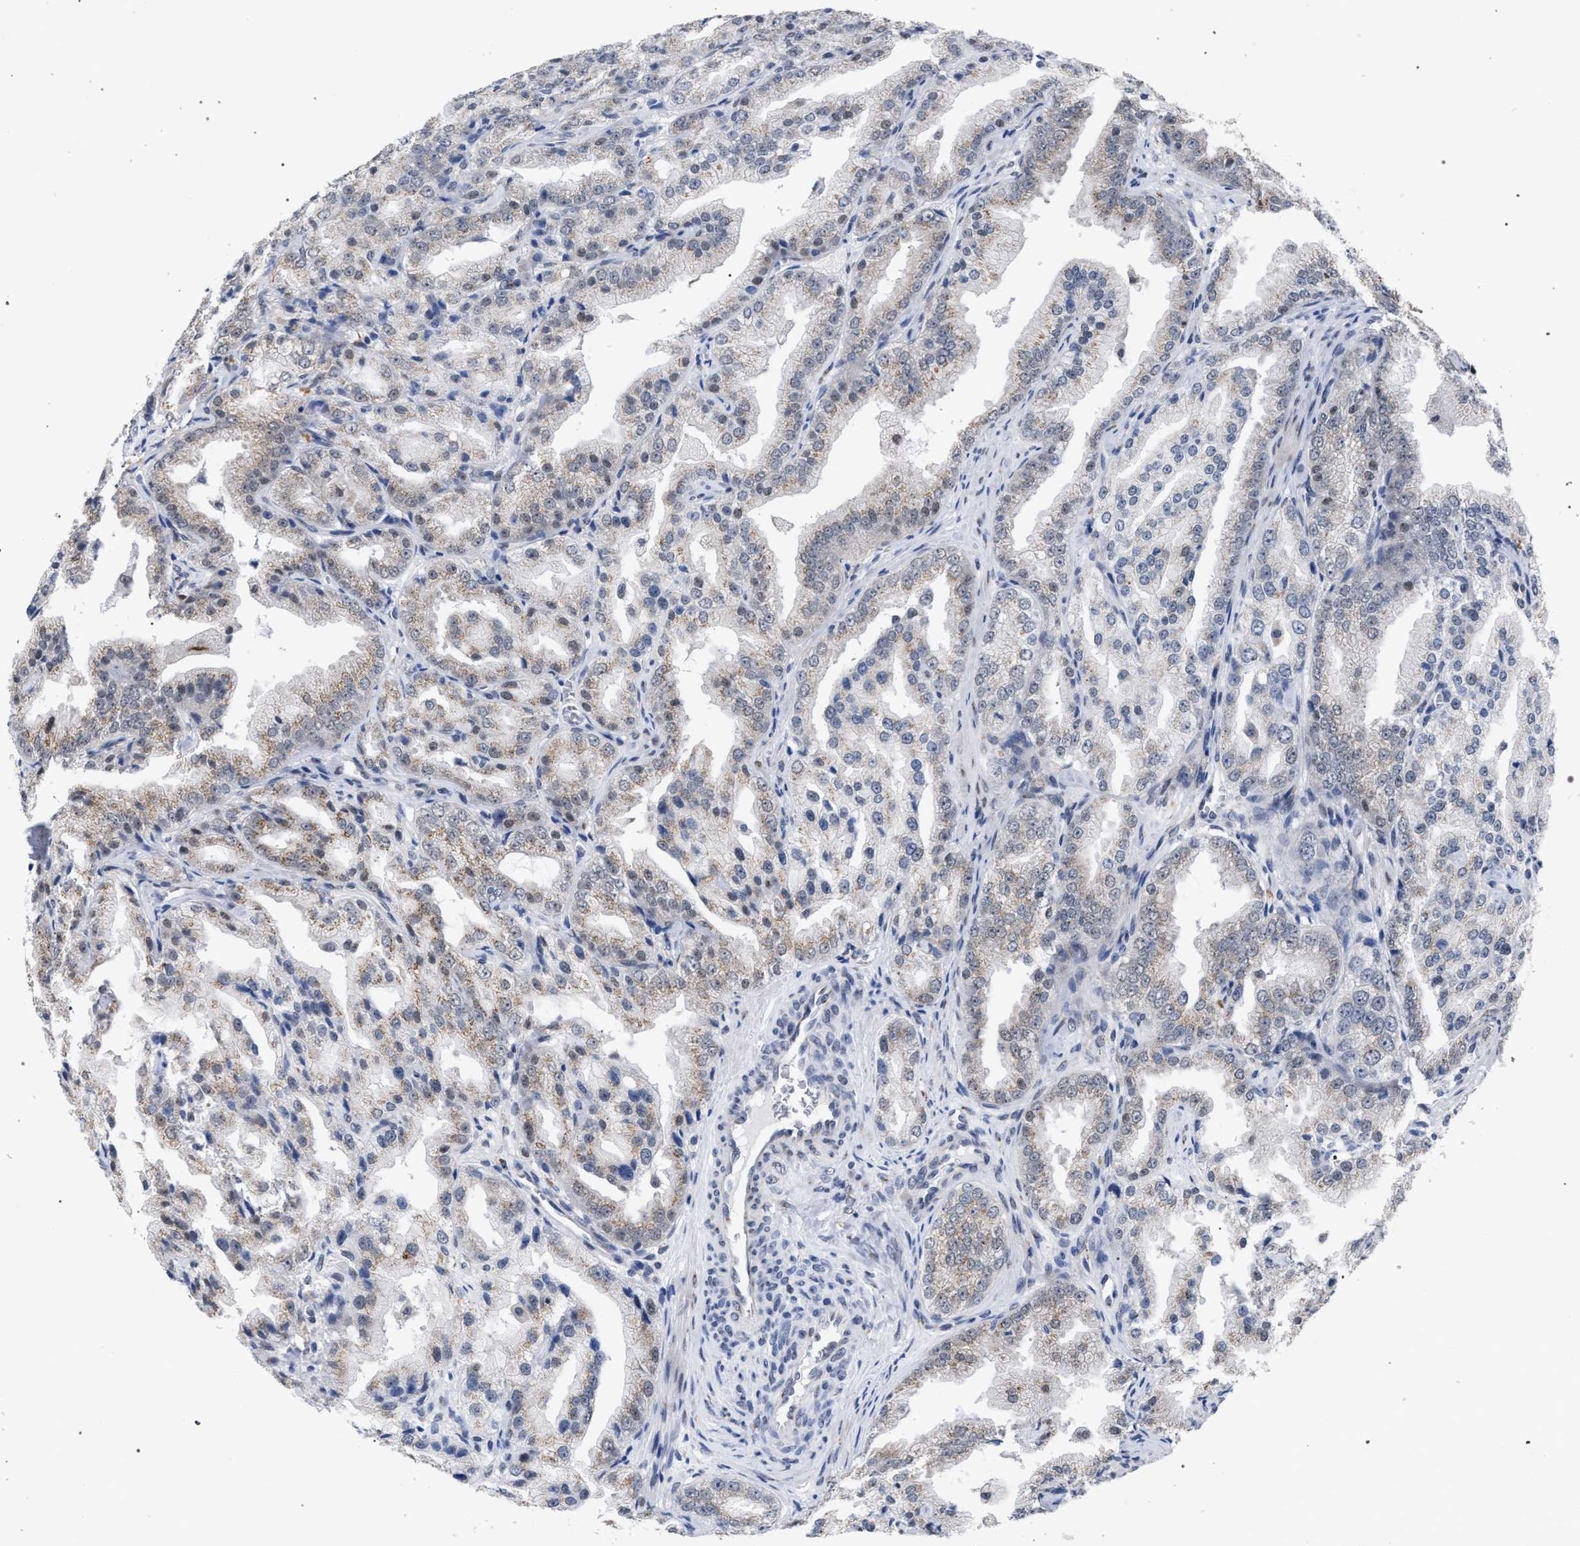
{"staining": {"intensity": "weak", "quantity": "25%-75%", "location": "cytoplasmic/membranous"}, "tissue": "prostate cancer", "cell_type": "Tumor cells", "image_type": "cancer", "snomed": [{"axis": "morphology", "description": "Adenocarcinoma, High grade"}, {"axis": "topography", "description": "Prostate"}], "caption": "There is low levels of weak cytoplasmic/membranous positivity in tumor cells of prostate adenocarcinoma (high-grade), as demonstrated by immunohistochemical staining (brown color).", "gene": "GOLGA2", "patient": {"sex": "male", "age": 61}}